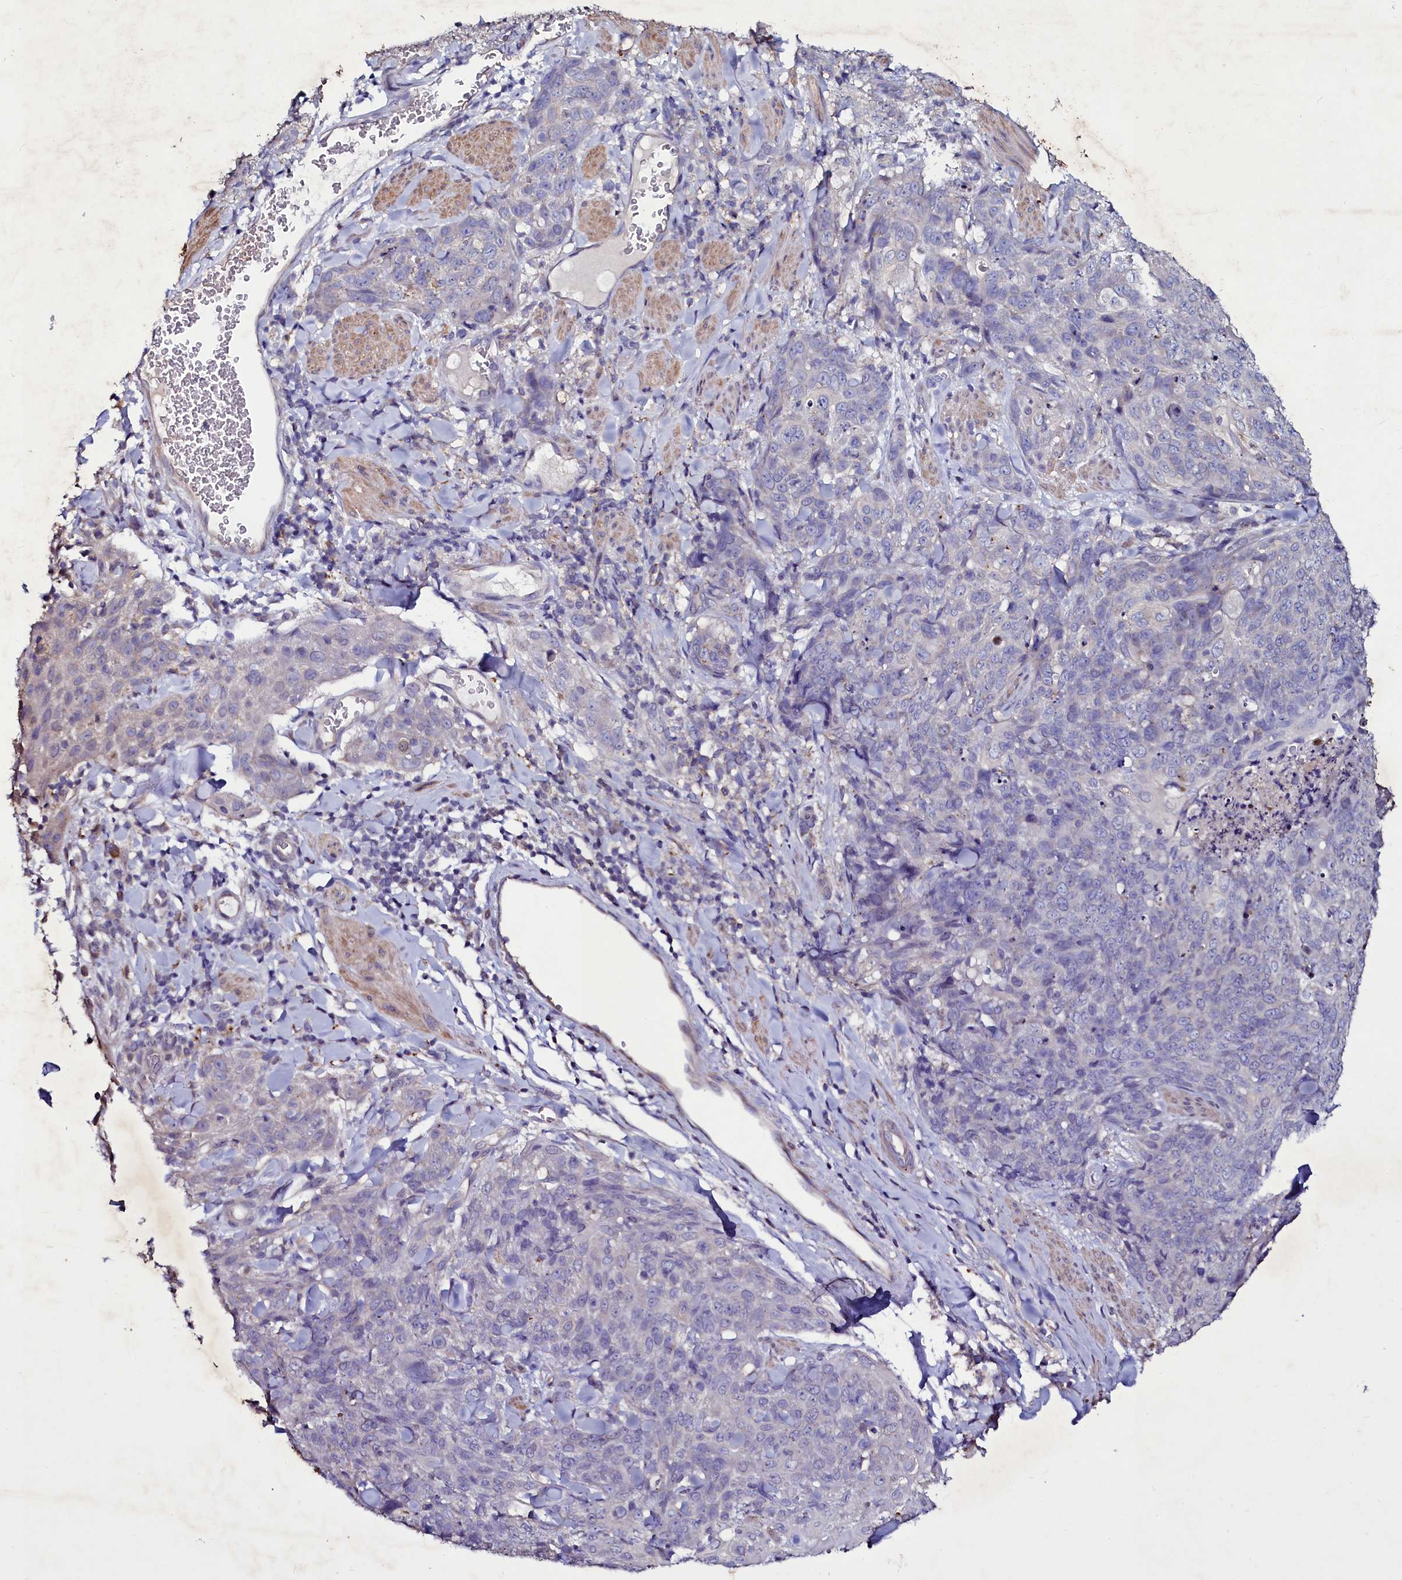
{"staining": {"intensity": "negative", "quantity": "none", "location": "none"}, "tissue": "skin cancer", "cell_type": "Tumor cells", "image_type": "cancer", "snomed": [{"axis": "morphology", "description": "Squamous cell carcinoma, NOS"}, {"axis": "topography", "description": "Skin"}, {"axis": "topography", "description": "Vulva"}], "caption": "Skin squamous cell carcinoma stained for a protein using immunohistochemistry (IHC) reveals no positivity tumor cells.", "gene": "SELENOT", "patient": {"sex": "female", "age": 85}}